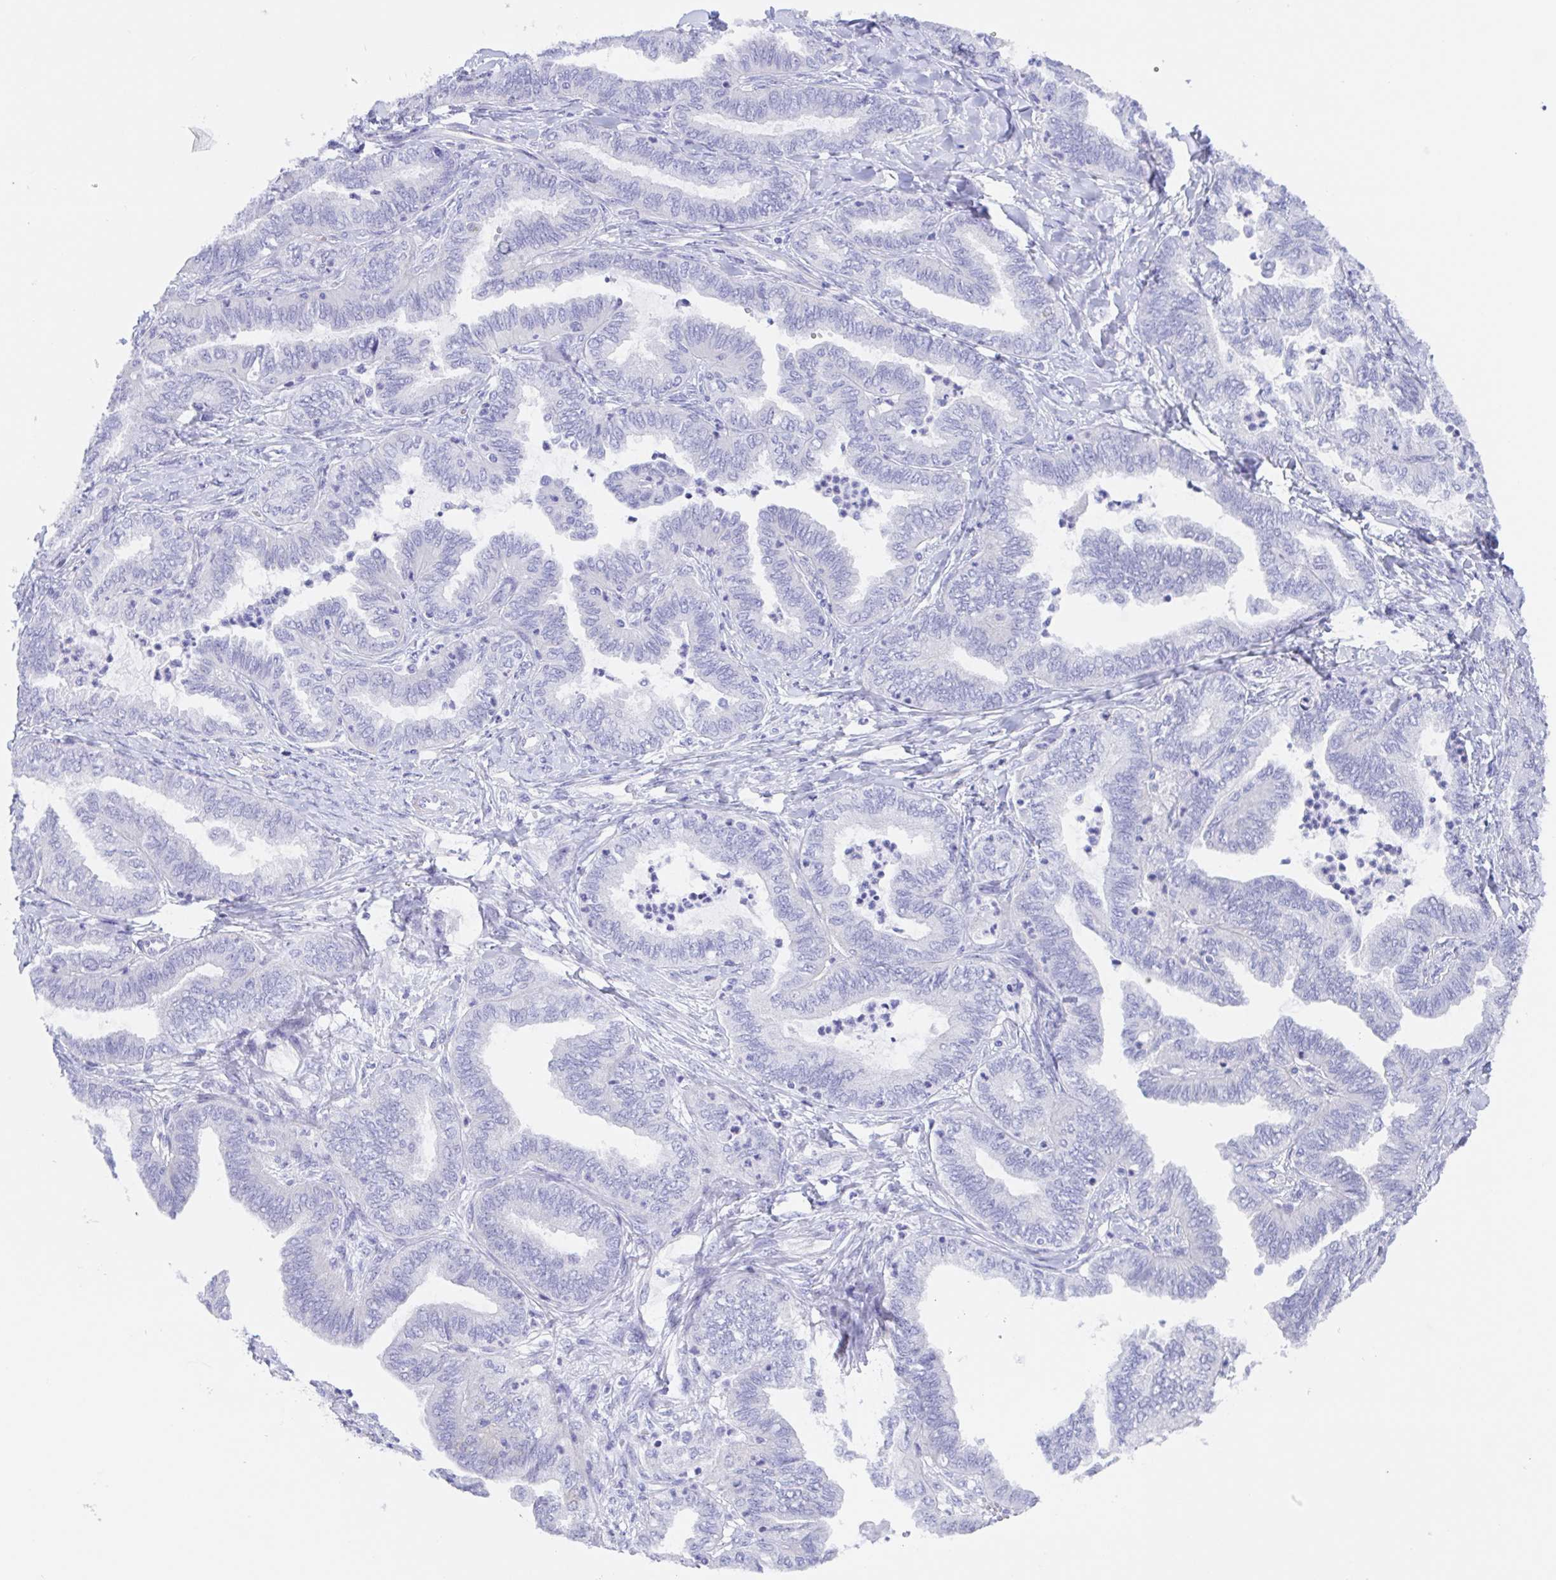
{"staining": {"intensity": "negative", "quantity": "none", "location": "none"}, "tissue": "ovarian cancer", "cell_type": "Tumor cells", "image_type": "cancer", "snomed": [{"axis": "morphology", "description": "Carcinoma, endometroid"}, {"axis": "topography", "description": "Ovary"}], "caption": "Tumor cells show no significant staining in endometroid carcinoma (ovarian).", "gene": "MUCL3", "patient": {"sex": "female", "age": 70}}